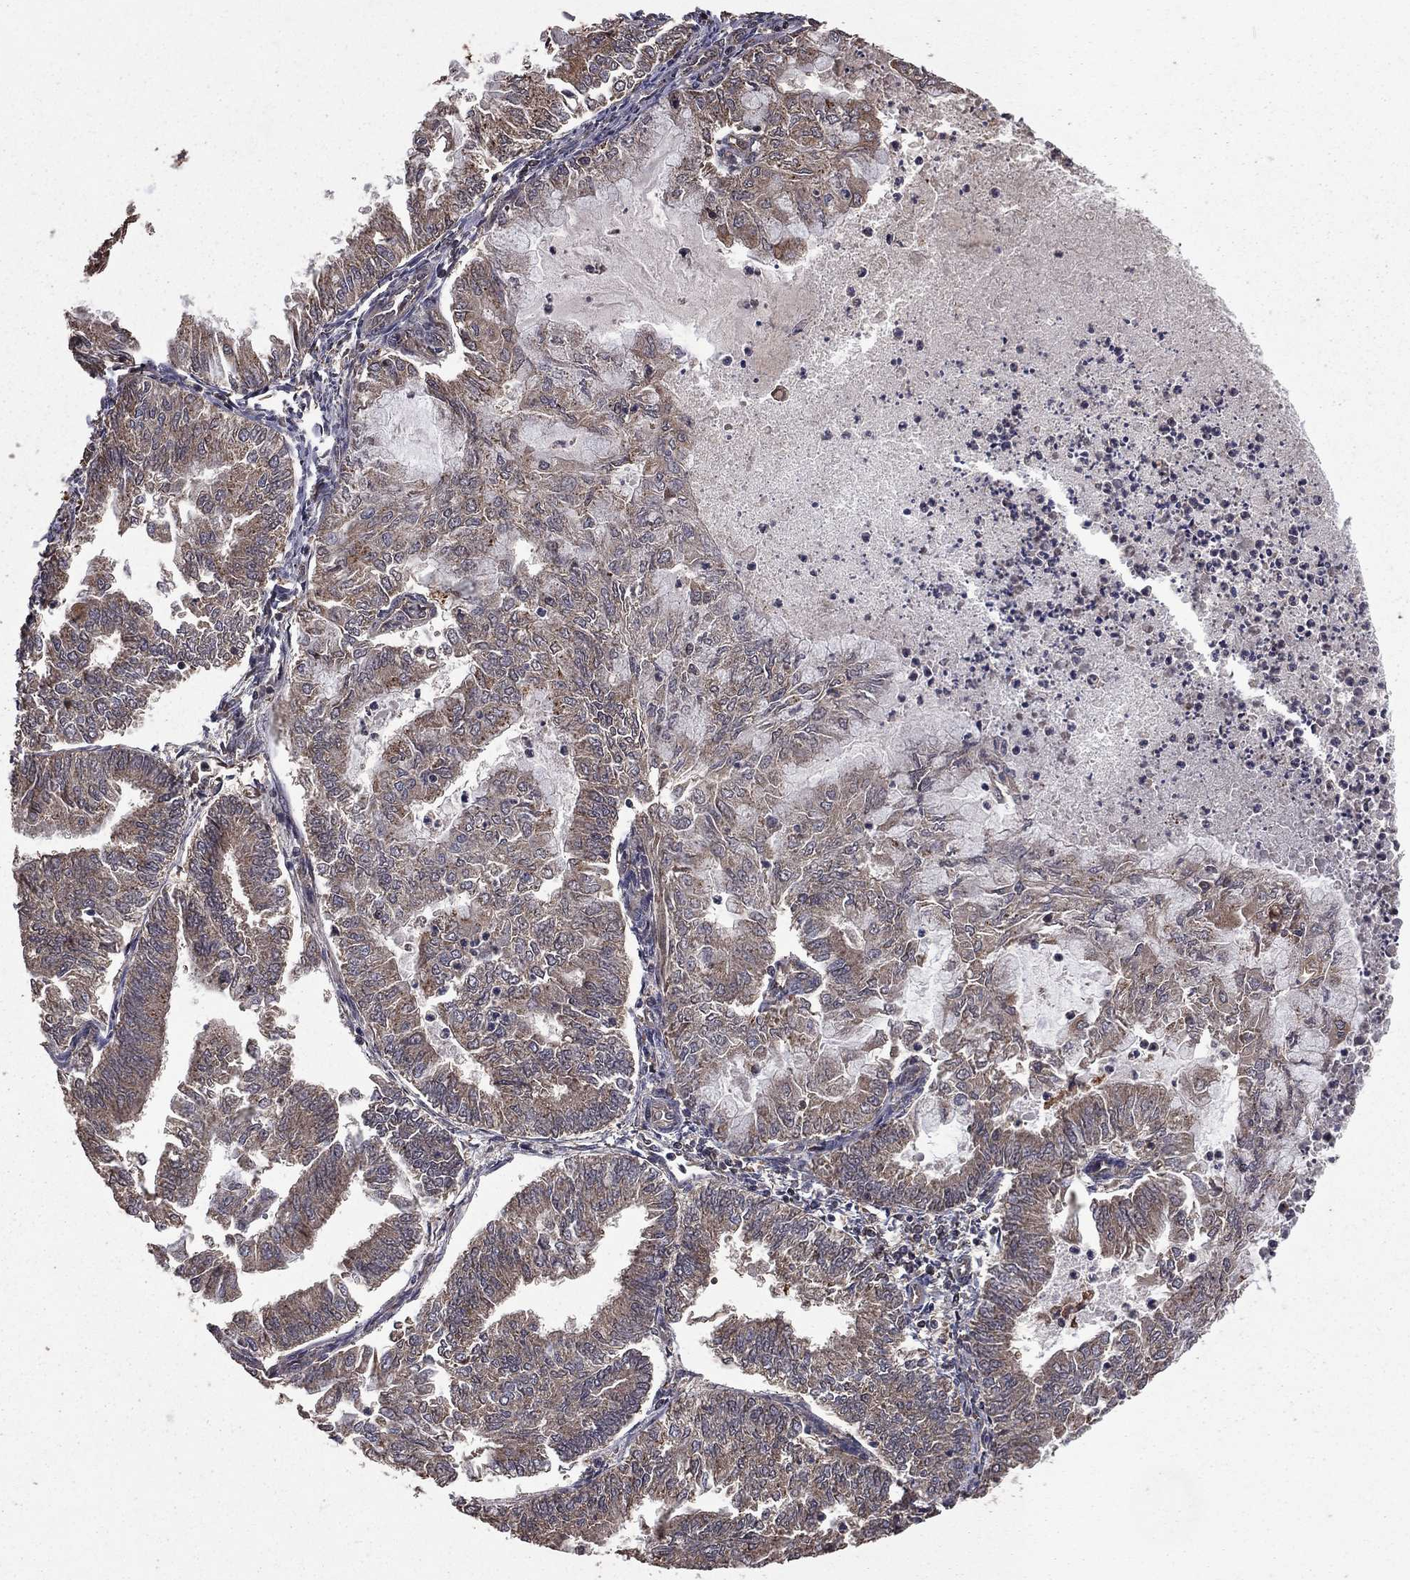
{"staining": {"intensity": "weak", "quantity": "<25%", "location": "cytoplasmic/membranous"}, "tissue": "endometrial cancer", "cell_type": "Tumor cells", "image_type": "cancer", "snomed": [{"axis": "morphology", "description": "Adenocarcinoma, NOS"}, {"axis": "topography", "description": "Endometrium"}], "caption": "Endometrial cancer (adenocarcinoma) was stained to show a protein in brown. There is no significant expression in tumor cells.", "gene": "BIRC6", "patient": {"sex": "female", "age": 59}}